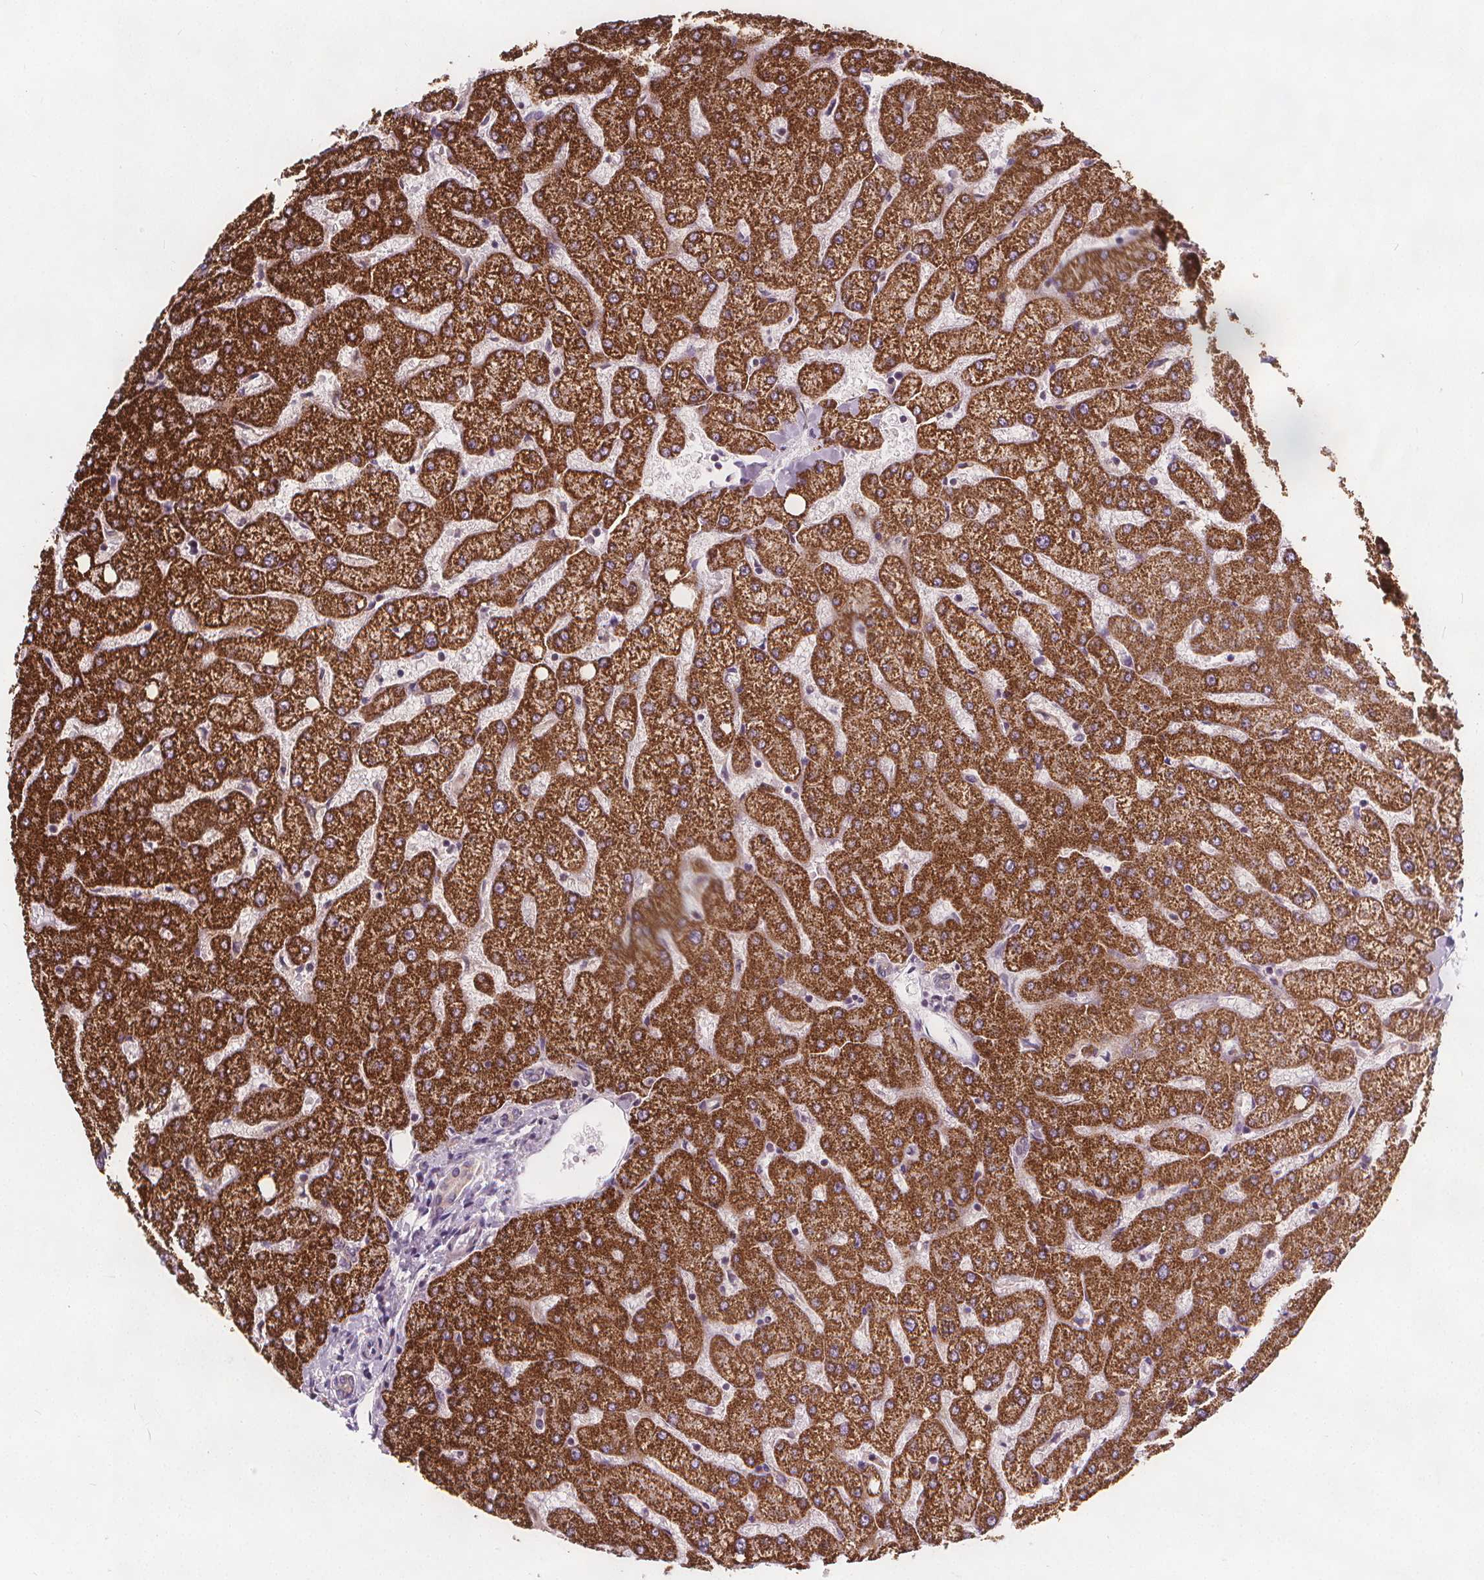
{"staining": {"intensity": "negative", "quantity": "none", "location": "none"}, "tissue": "liver", "cell_type": "Cholangiocytes", "image_type": "normal", "snomed": [{"axis": "morphology", "description": "Normal tissue, NOS"}, {"axis": "topography", "description": "Liver"}], "caption": "A histopathology image of liver stained for a protein shows no brown staining in cholangiocytes. Brightfield microscopy of IHC stained with DAB (brown) and hematoxylin (blue), captured at high magnification.", "gene": "RAB20", "patient": {"sex": "female", "age": 54}}